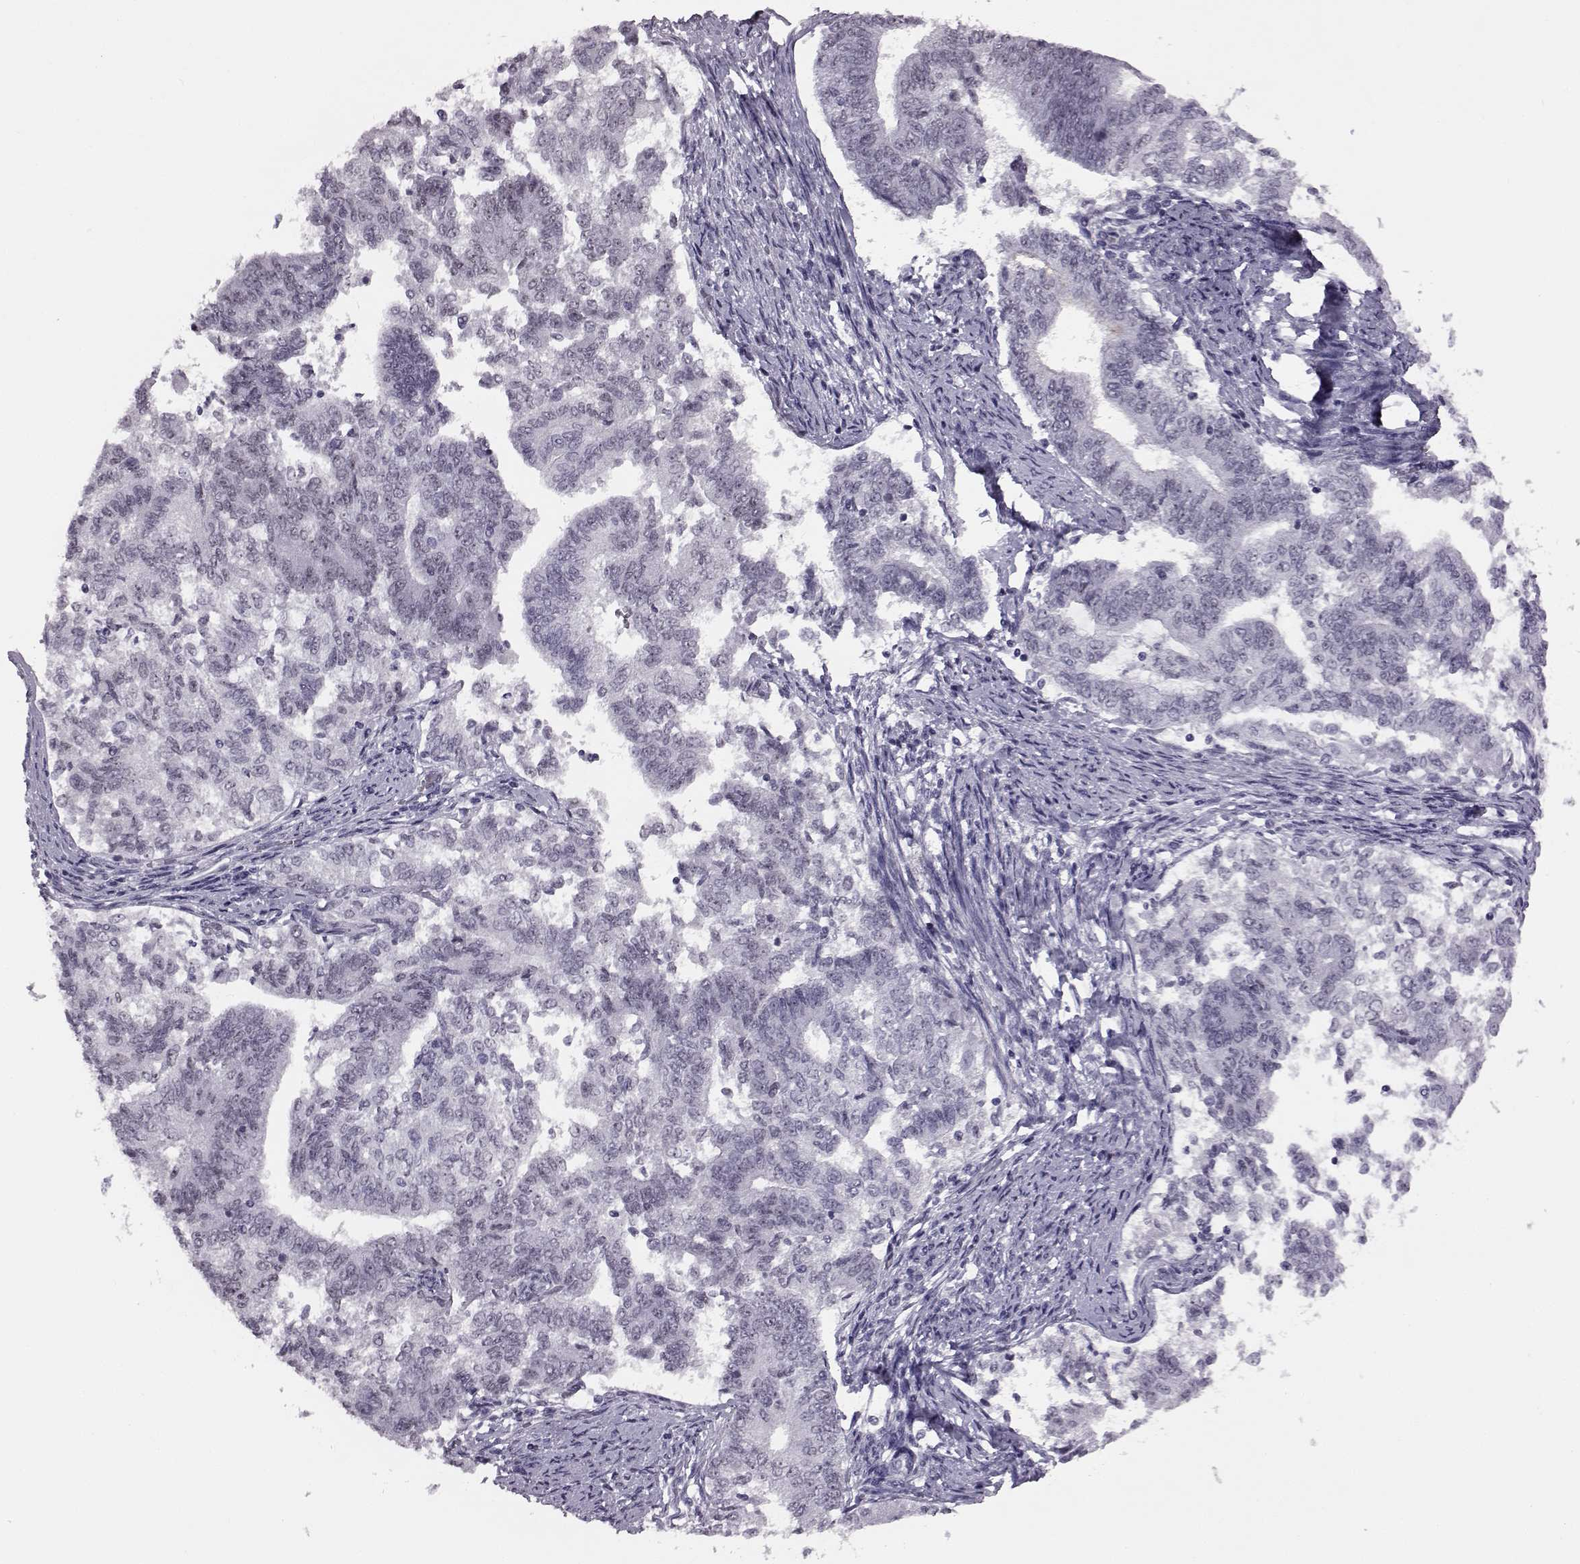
{"staining": {"intensity": "negative", "quantity": "none", "location": "none"}, "tissue": "endometrial cancer", "cell_type": "Tumor cells", "image_type": "cancer", "snomed": [{"axis": "morphology", "description": "Adenocarcinoma, NOS"}, {"axis": "topography", "description": "Endometrium"}], "caption": "Tumor cells are negative for brown protein staining in adenocarcinoma (endometrial).", "gene": "ADGRG2", "patient": {"sex": "female", "age": 65}}